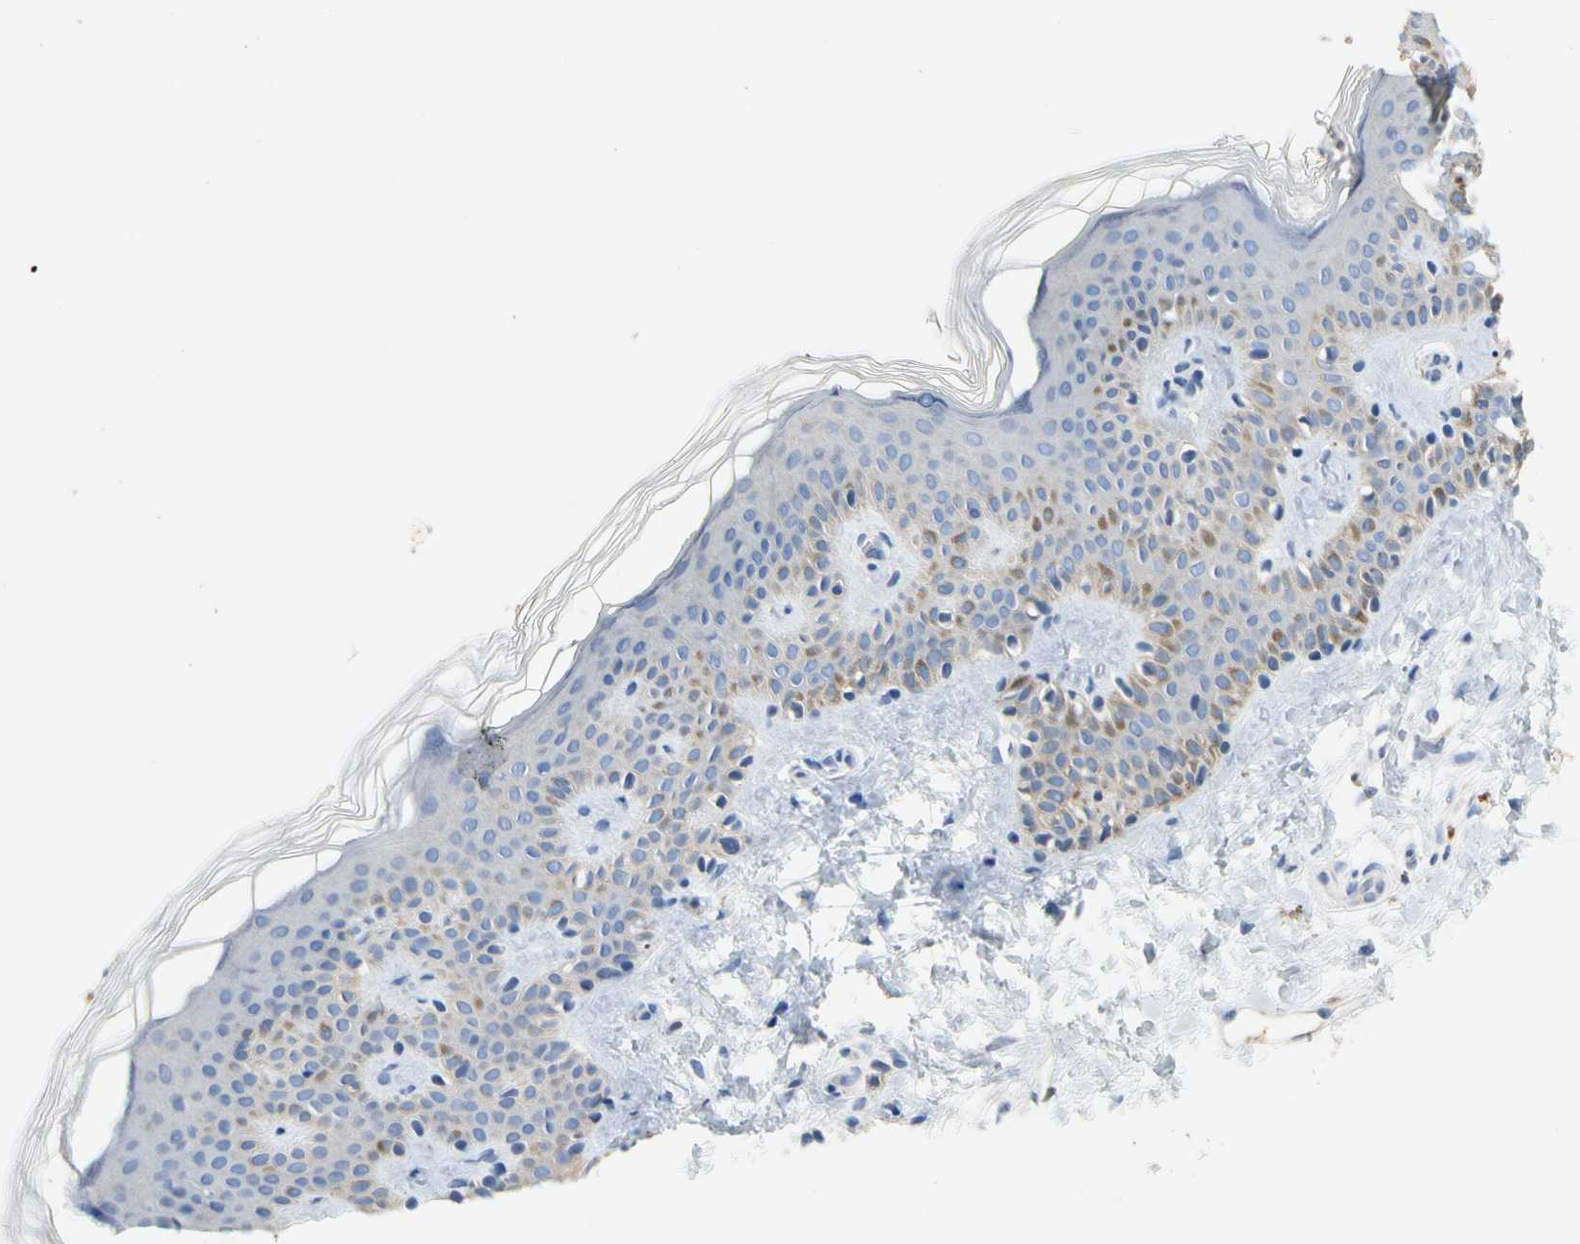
{"staining": {"intensity": "negative", "quantity": "none", "location": "none"}, "tissue": "skin", "cell_type": "Fibroblasts", "image_type": "normal", "snomed": [{"axis": "morphology", "description": "Normal tissue, NOS"}, {"axis": "topography", "description": "Skin"}], "caption": "DAB immunohistochemical staining of benign human skin displays no significant staining in fibroblasts.", "gene": "RETSAT", "patient": {"sex": "male", "age": 16}}